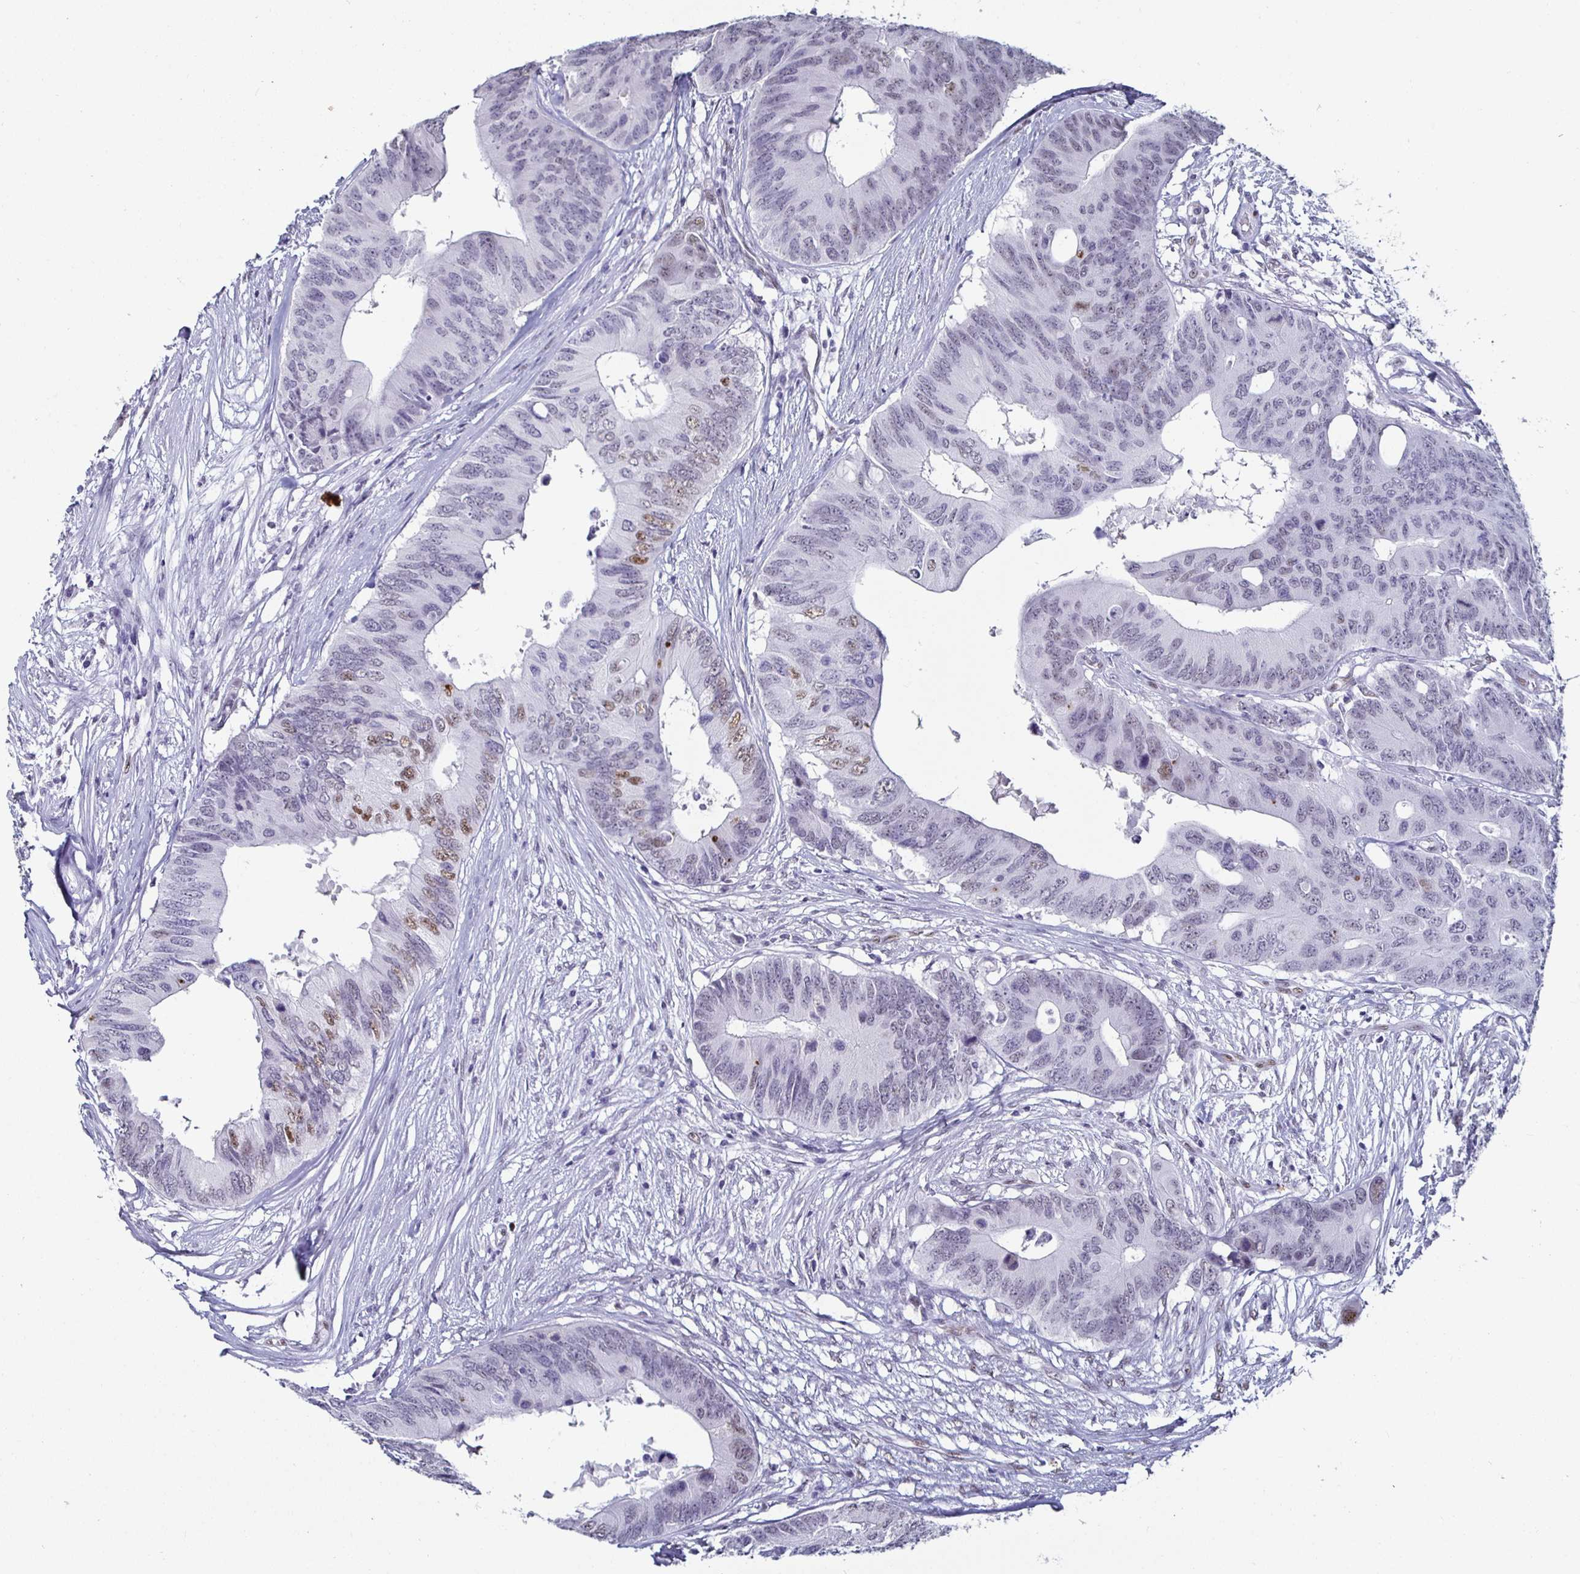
{"staining": {"intensity": "moderate", "quantity": "<25%", "location": "nuclear"}, "tissue": "colorectal cancer", "cell_type": "Tumor cells", "image_type": "cancer", "snomed": [{"axis": "morphology", "description": "Adenocarcinoma, NOS"}, {"axis": "topography", "description": "Colon"}], "caption": "This micrograph exhibits immunohistochemistry (IHC) staining of colorectal adenocarcinoma, with low moderate nuclear staining in approximately <25% of tumor cells.", "gene": "DDX39B", "patient": {"sex": "male", "age": 71}}